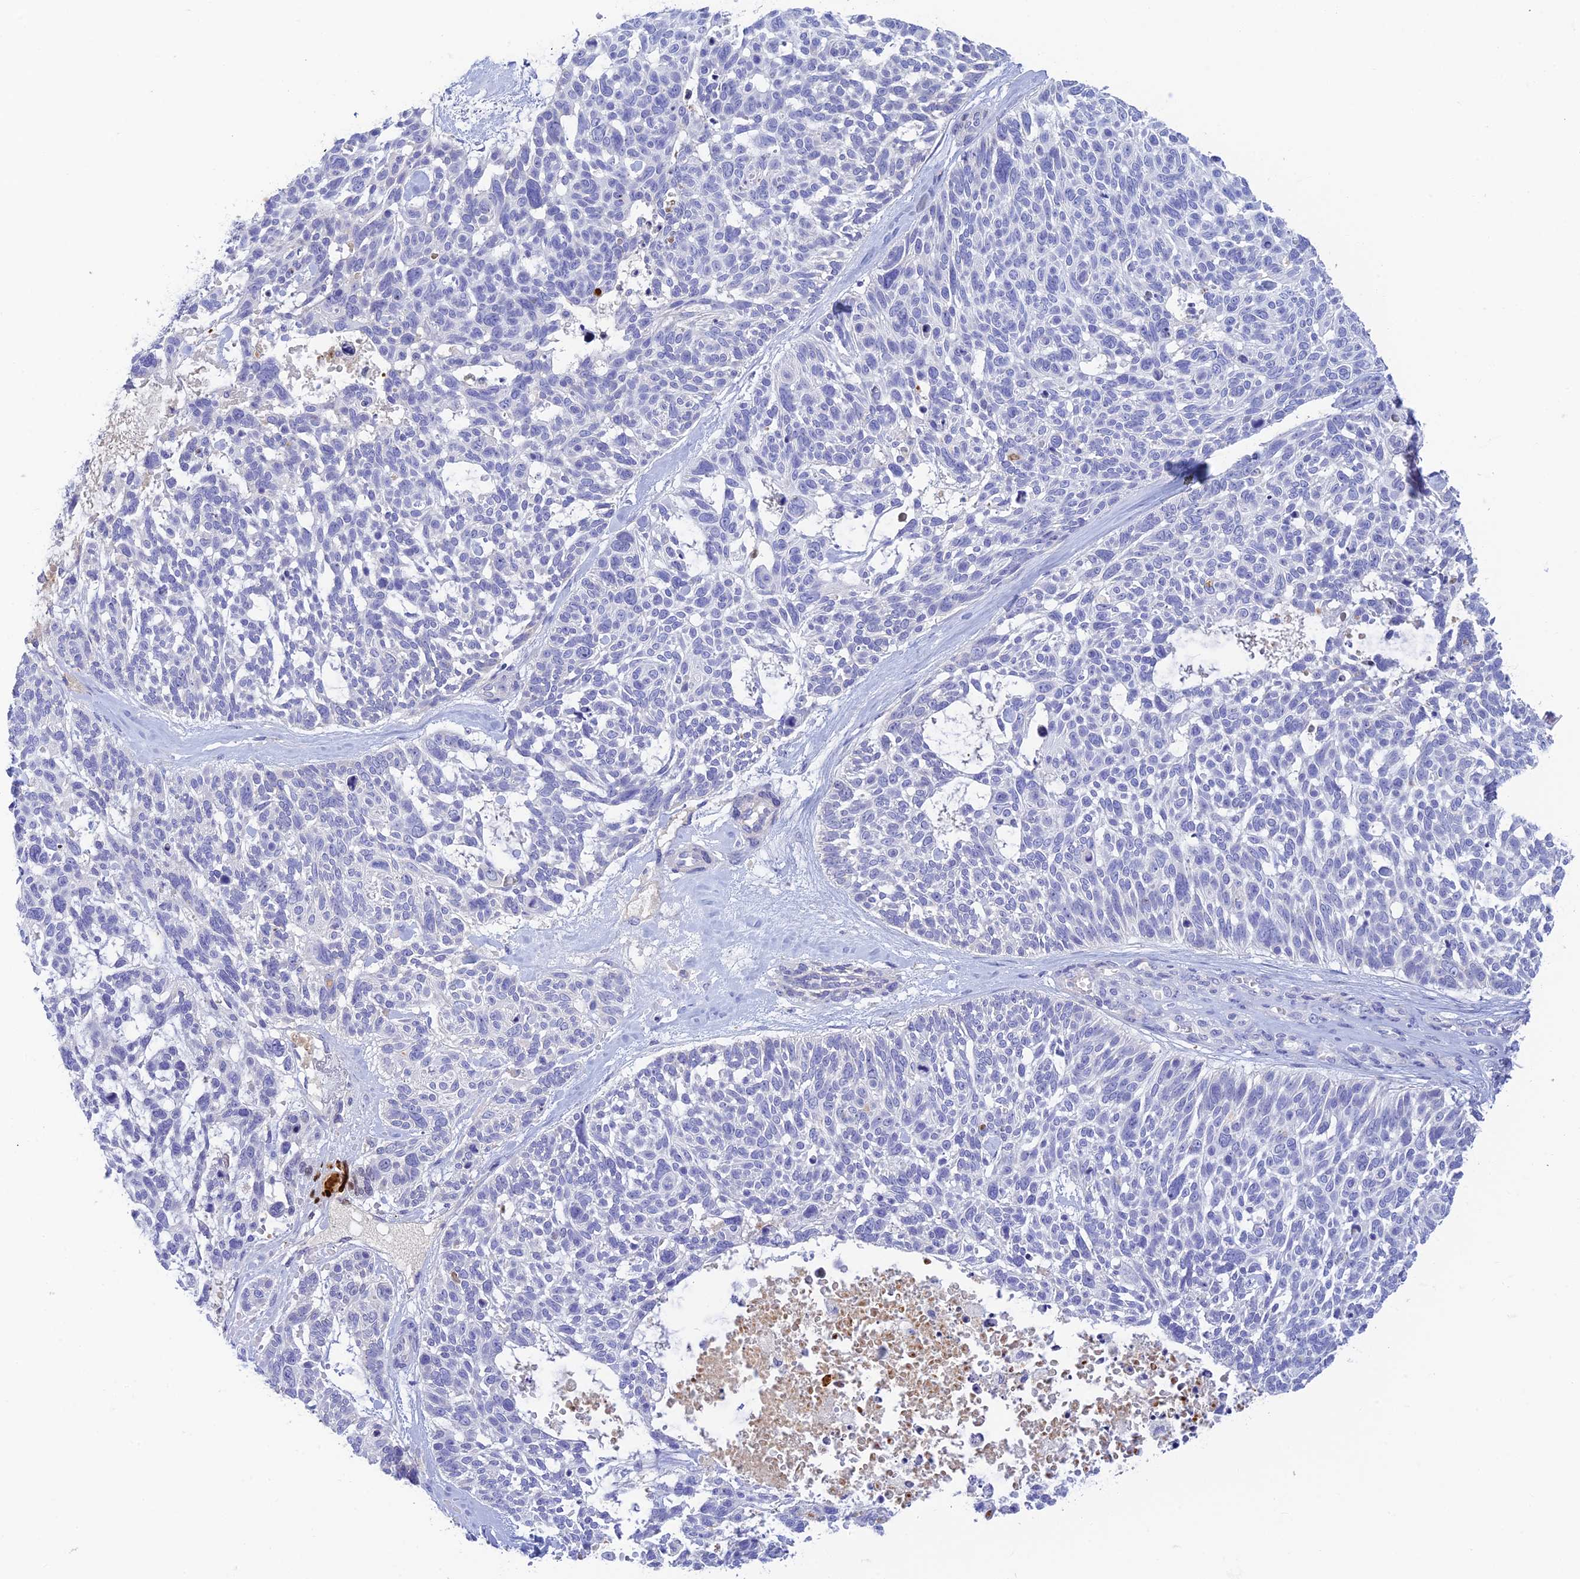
{"staining": {"intensity": "negative", "quantity": "none", "location": "none"}, "tissue": "skin cancer", "cell_type": "Tumor cells", "image_type": "cancer", "snomed": [{"axis": "morphology", "description": "Basal cell carcinoma"}, {"axis": "topography", "description": "Skin"}], "caption": "Immunohistochemistry (IHC) micrograph of neoplastic tissue: human skin cancer (basal cell carcinoma) stained with DAB reveals no significant protein positivity in tumor cells.", "gene": "INTS13", "patient": {"sex": "male", "age": 88}}